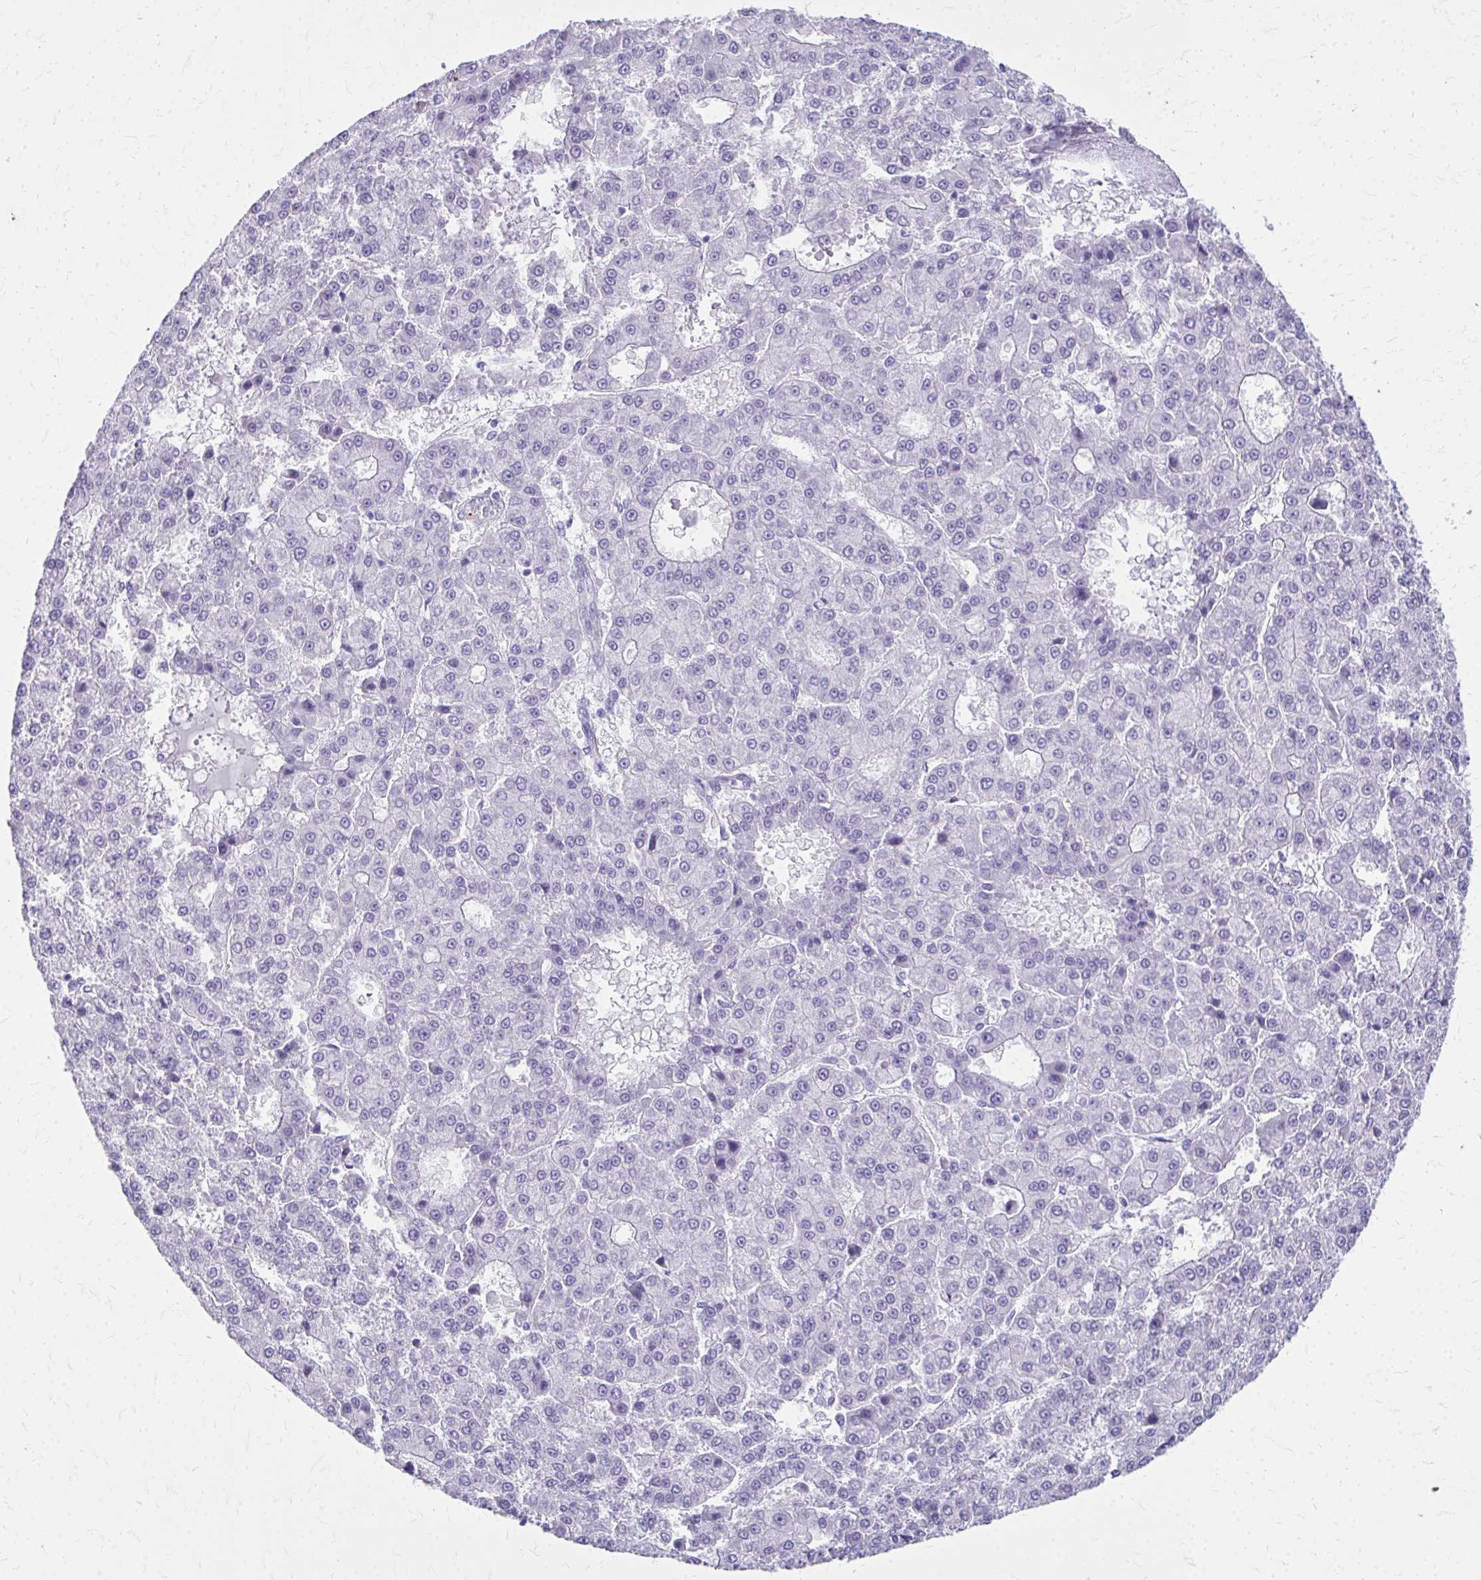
{"staining": {"intensity": "negative", "quantity": "none", "location": "none"}, "tissue": "liver cancer", "cell_type": "Tumor cells", "image_type": "cancer", "snomed": [{"axis": "morphology", "description": "Carcinoma, Hepatocellular, NOS"}, {"axis": "topography", "description": "Liver"}], "caption": "Immunohistochemical staining of human liver cancer (hepatocellular carcinoma) shows no significant expression in tumor cells.", "gene": "TRIM6", "patient": {"sex": "male", "age": 70}}